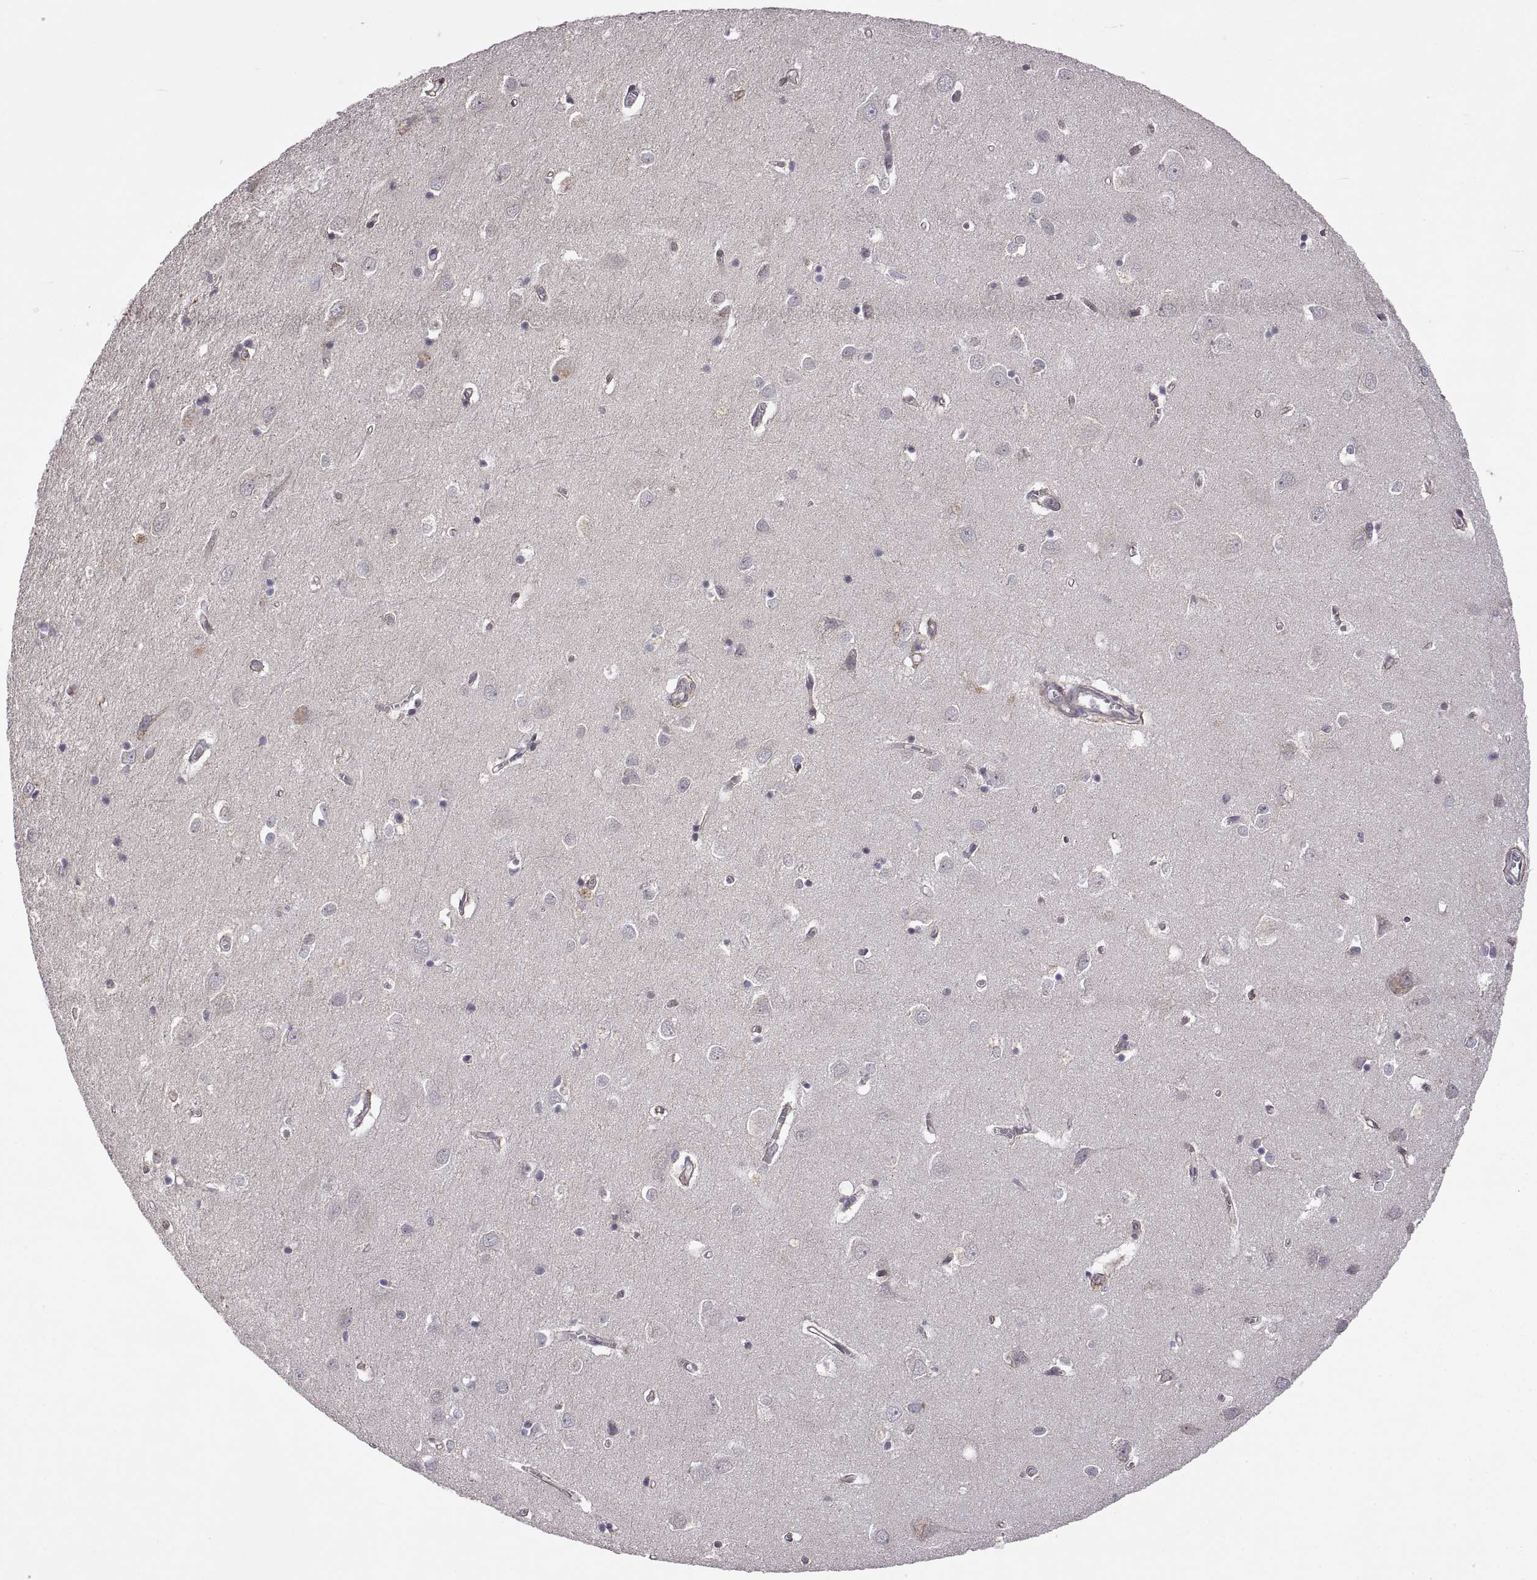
{"staining": {"intensity": "negative", "quantity": "none", "location": "none"}, "tissue": "cerebral cortex", "cell_type": "Endothelial cells", "image_type": "normal", "snomed": [{"axis": "morphology", "description": "Normal tissue, NOS"}, {"axis": "topography", "description": "Cerebral cortex"}], "caption": "High power microscopy histopathology image of an immunohistochemistry (IHC) micrograph of unremarkable cerebral cortex, revealing no significant positivity in endothelial cells.", "gene": "LAMA1", "patient": {"sex": "male", "age": 70}}